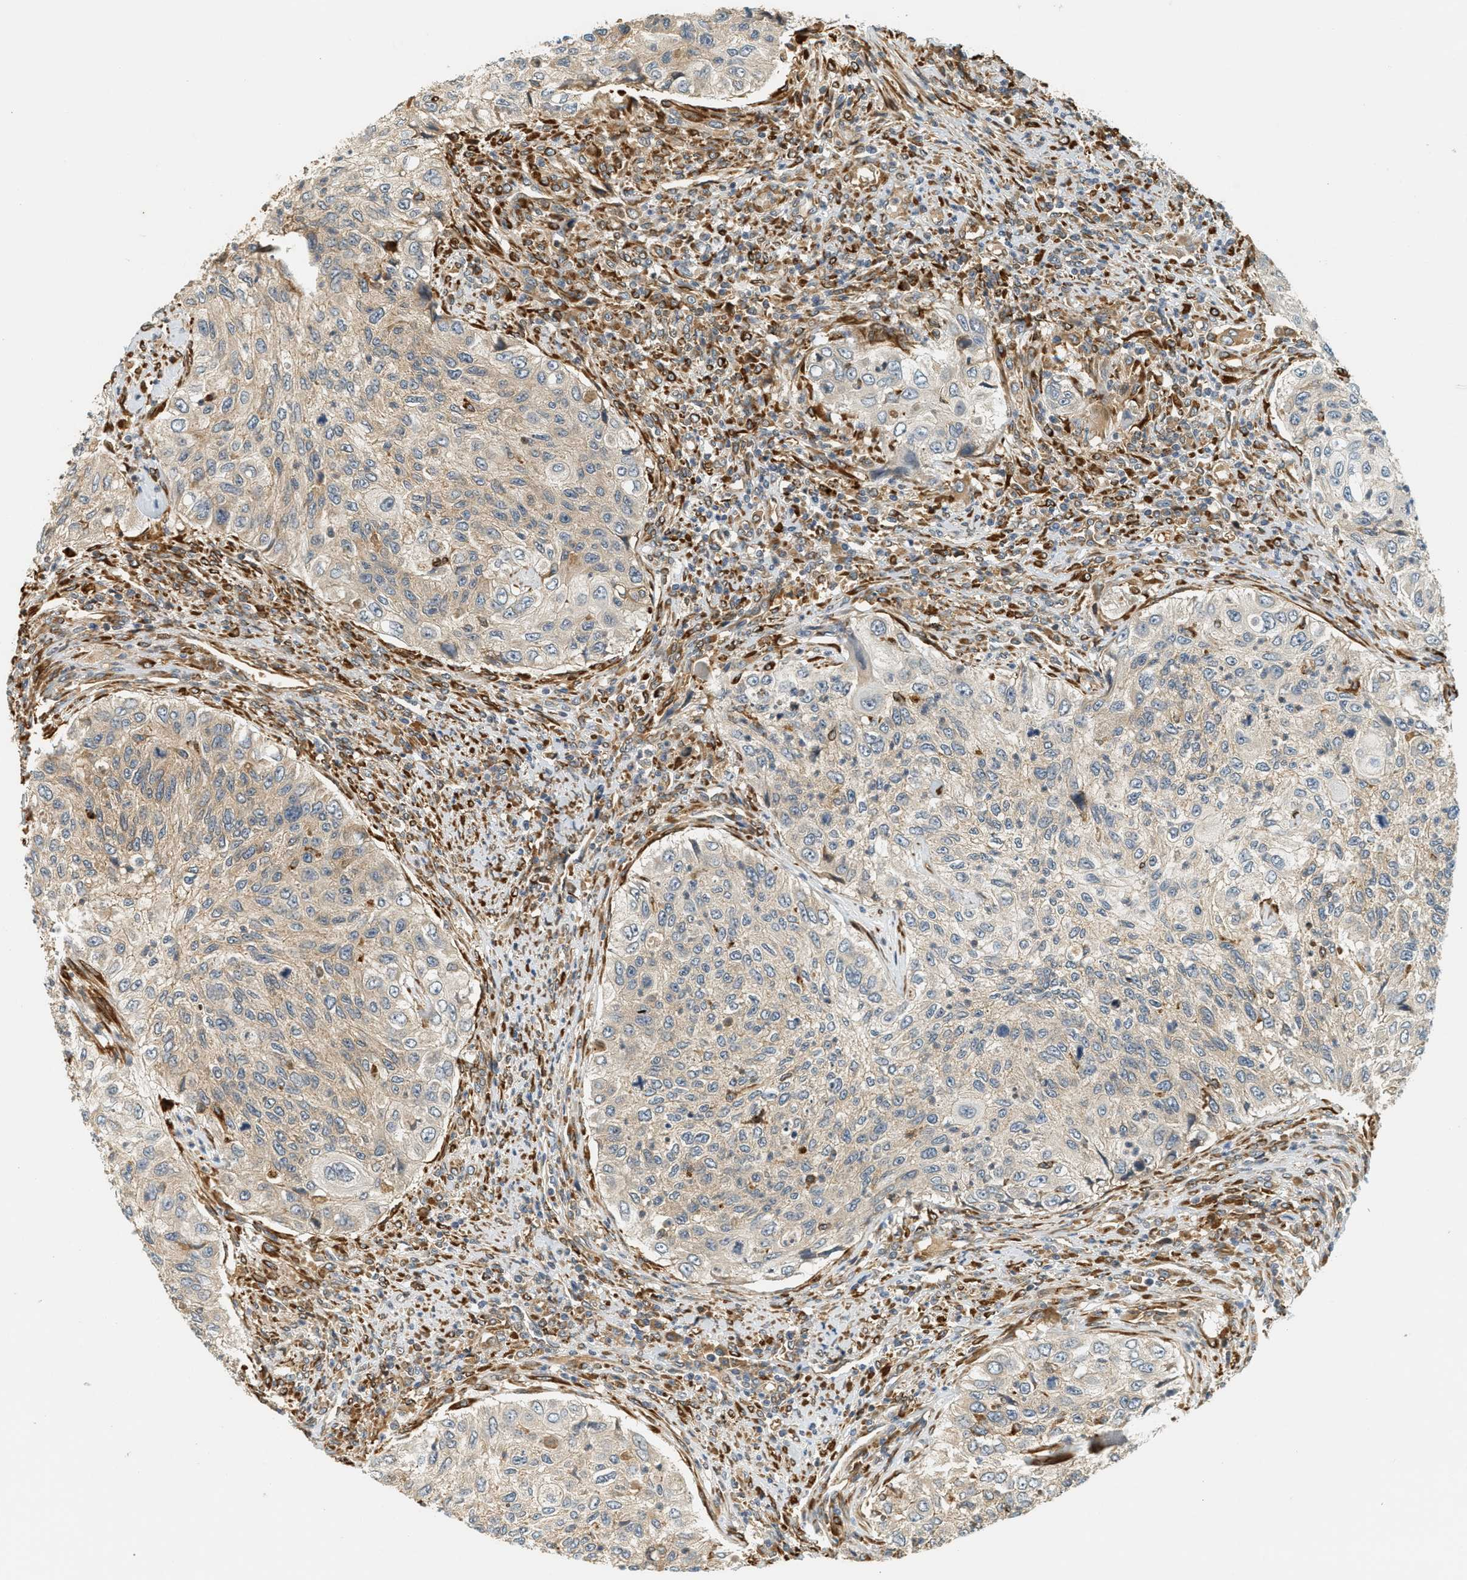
{"staining": {"intensity": "weak", "quantity": "<25%", "location": "cytoplasmic/membranous"}, "tissue": "urothelial cancer", "cell_type": "Tumor cells", "image_type": "cancer", "snomed": [{"axis": "morphology", "description": "Urothelial carcinoma, High grade"}, {"axis": "topography", "description": "Urinary bladder"}], "caption": "IHC micrograph of neoplastic tissue: urothelial cancer stained with DAB exhibits no significant protein expression in tumor cells. (Stains: DAB (3,3'-diaminobenzidine) IHC with hematoxylin counter stain, Microscopy: brightfield microscopy at high magnification).", "gene": "PDK1", "patient": {"sex": "female", "age": 60}}